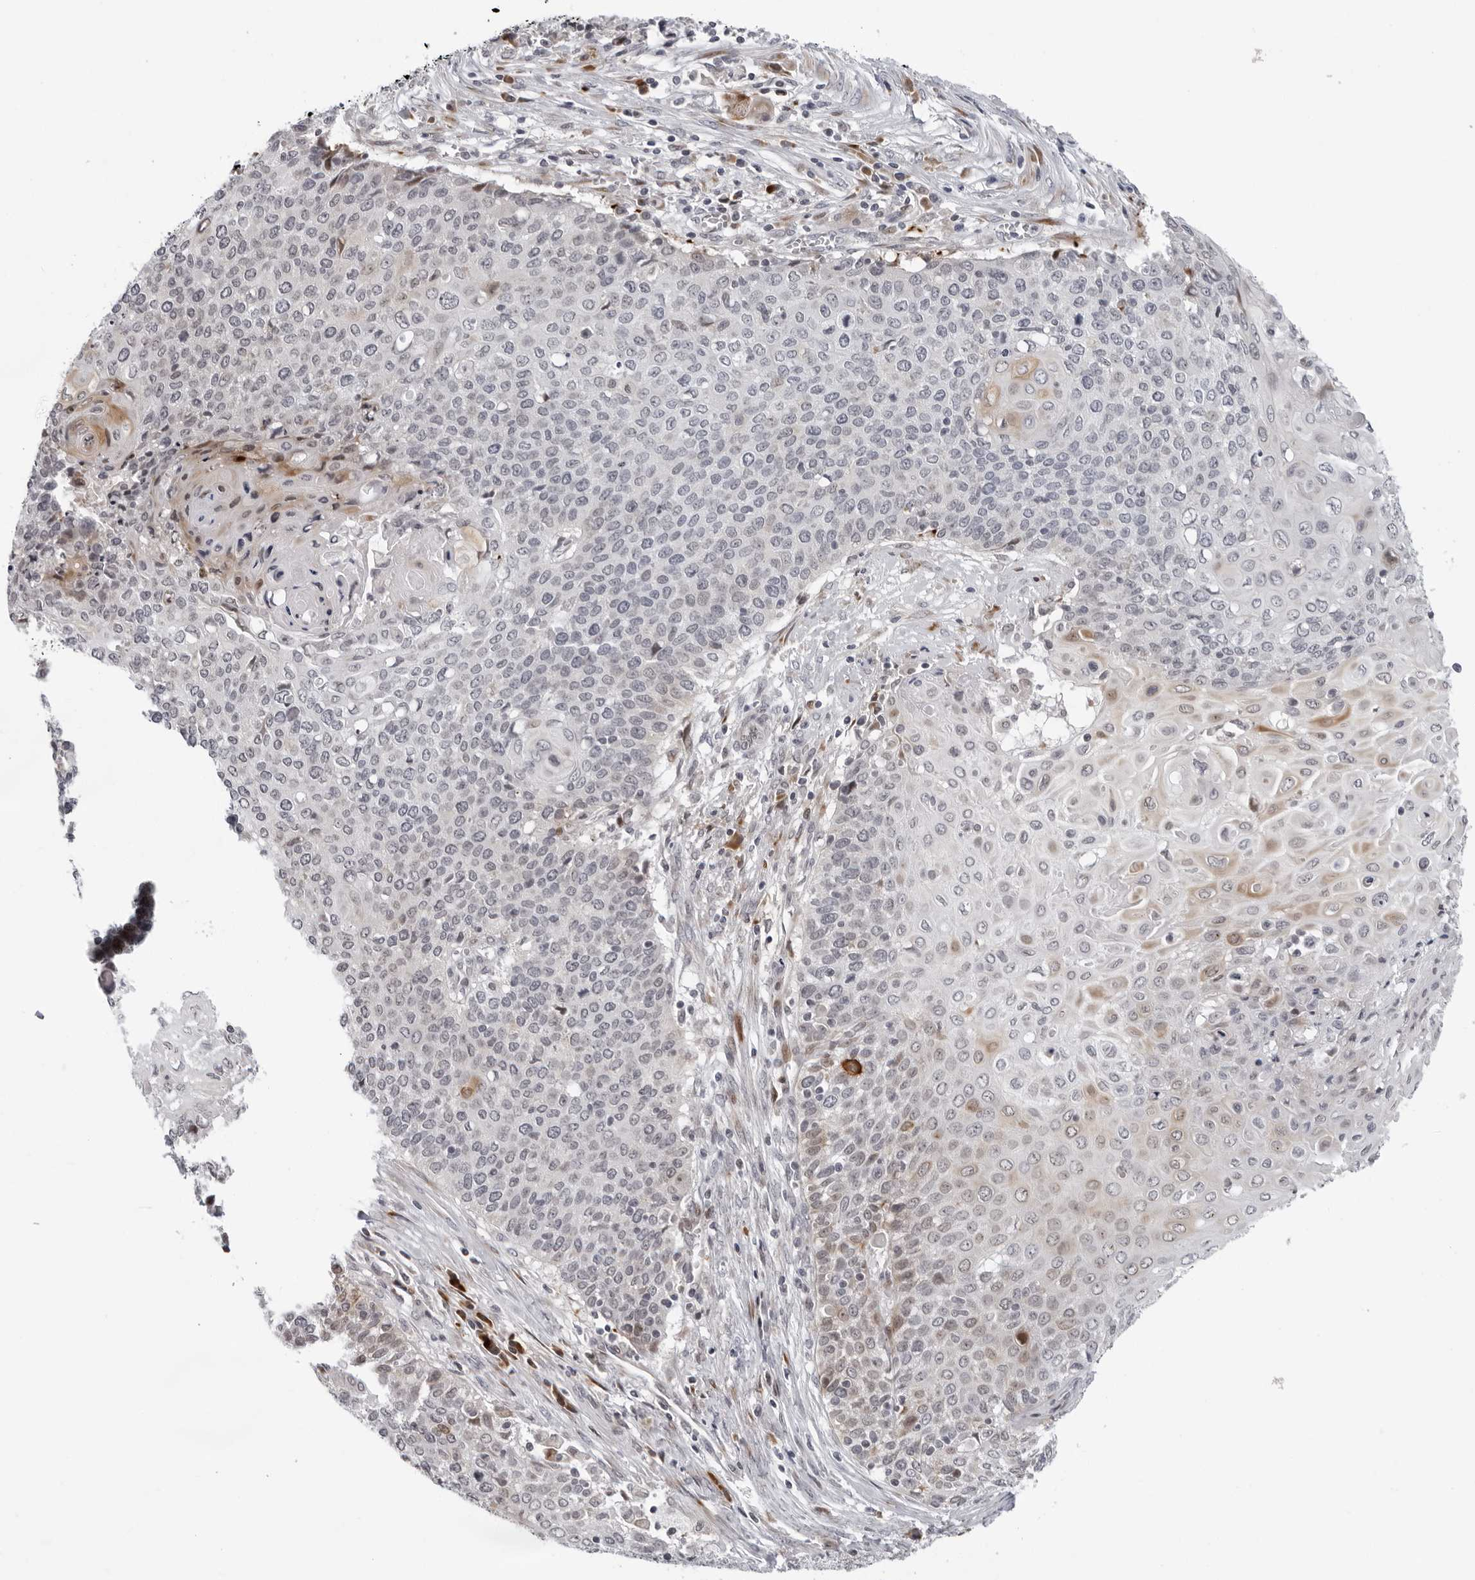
{"staining": {"intensity": "weak", "quantity": "<25%", "location": "cytoplasmic/membranous"}, "tissue": "cervical cancer", "cell_type": "Tumor cells", "image_type": "cancer", "snomed": [{"axis": "morphology", "description": "Squamous cell carcinoma, NOS"}, {"axis": "topography", "description": "Cervix"}], "caption": "Cervical squamous cell carcinoma was stained to show a protein in brown. There is no significant positivity in tumor cells.", "gene": "PIP4K2C", "patient": {"sex": "female", "age": 39}}